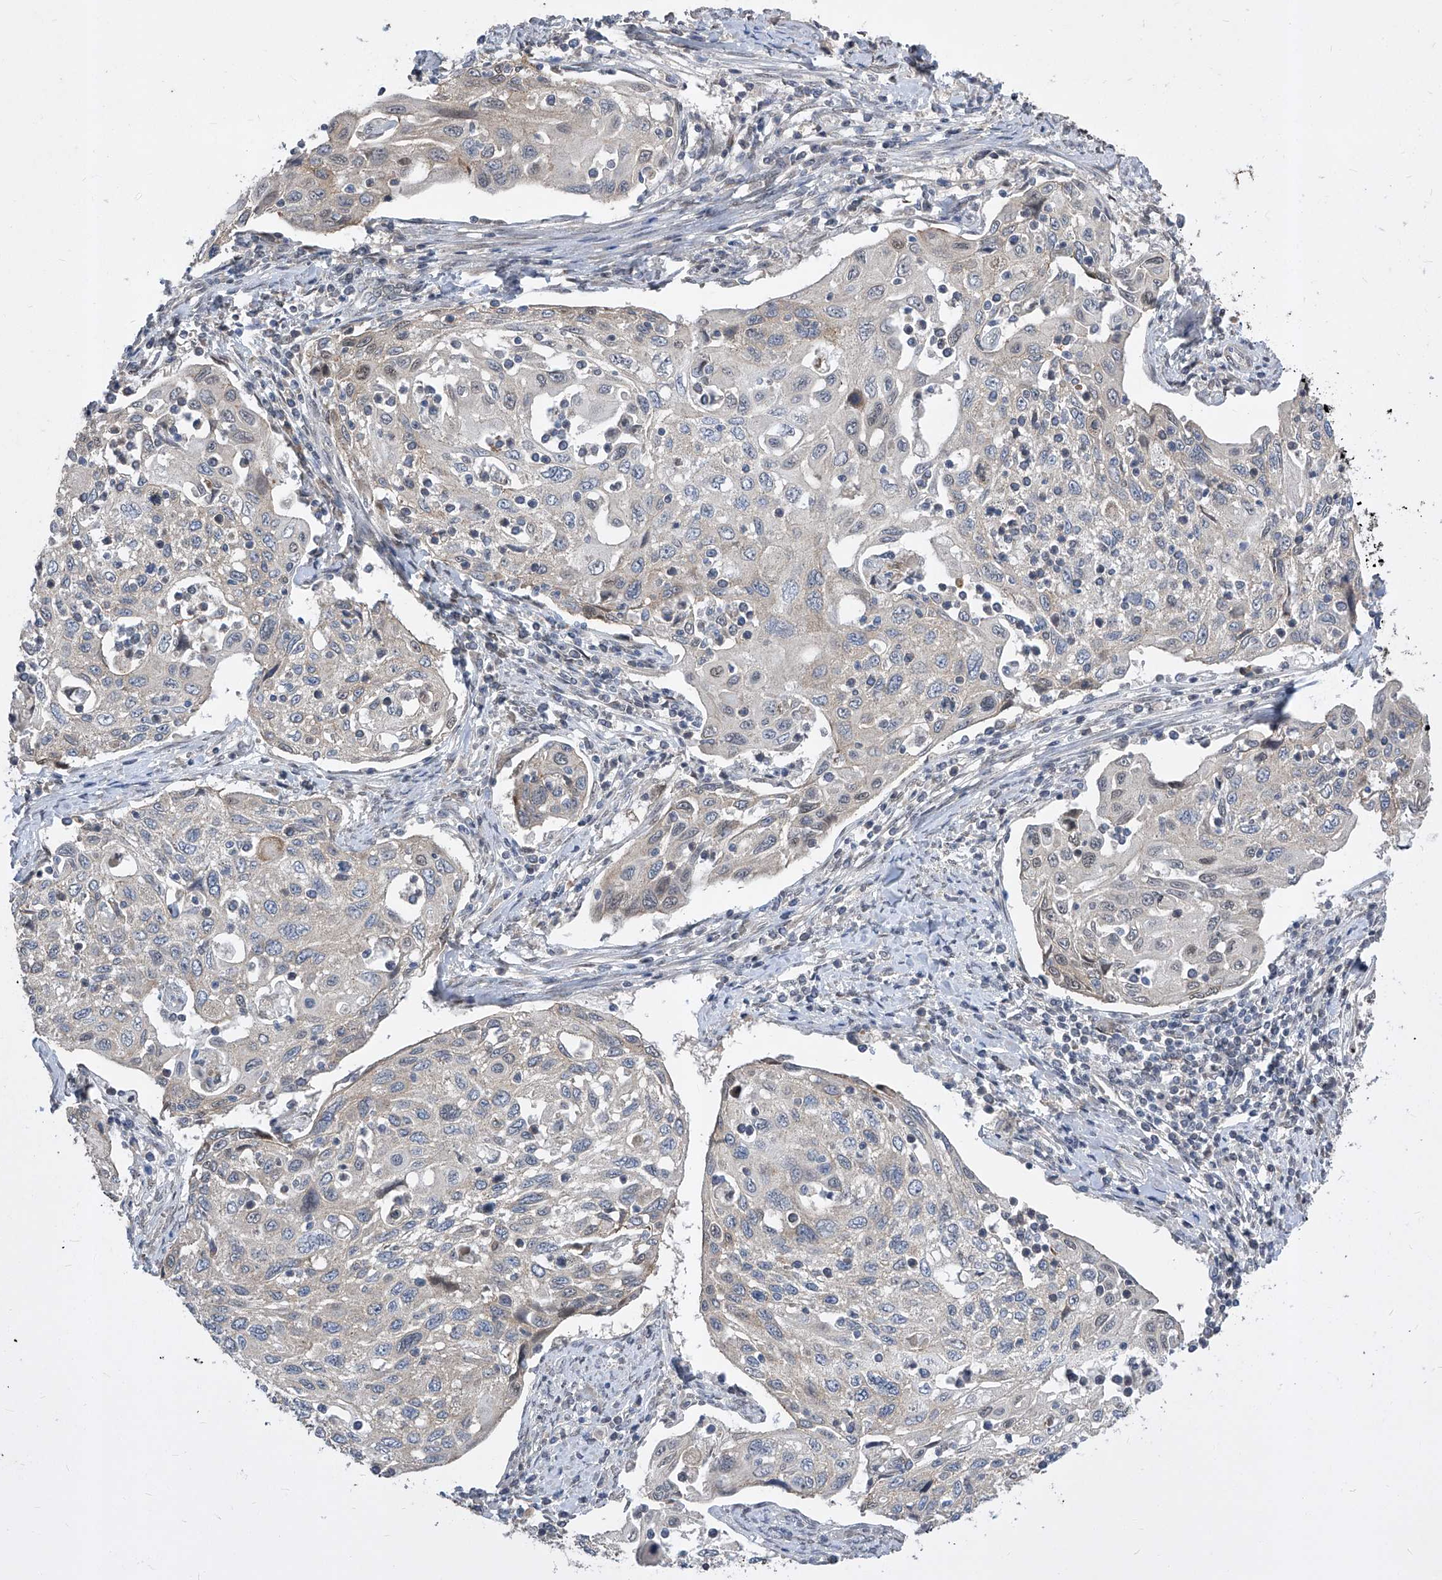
{"staining": {"intensity": "weak", "quantity": "<25%", "location": "cytoplasmic/membranous"}, "tissue": "cervical cancer", "cell_type": "Tumor cells", "image_type": "cancer", "snomed": [{"axis": "morphology", "description": "Squamous cell carcinoma, NOS"}, {"axis": "topography", "description": "Cervix"}], "caption": "Immunohistochemistry (IHC) of cervical cancer shows no positivity in tumor cells.", "gene": "CETN2", "patient": {"sex": "female", "age": 70}}